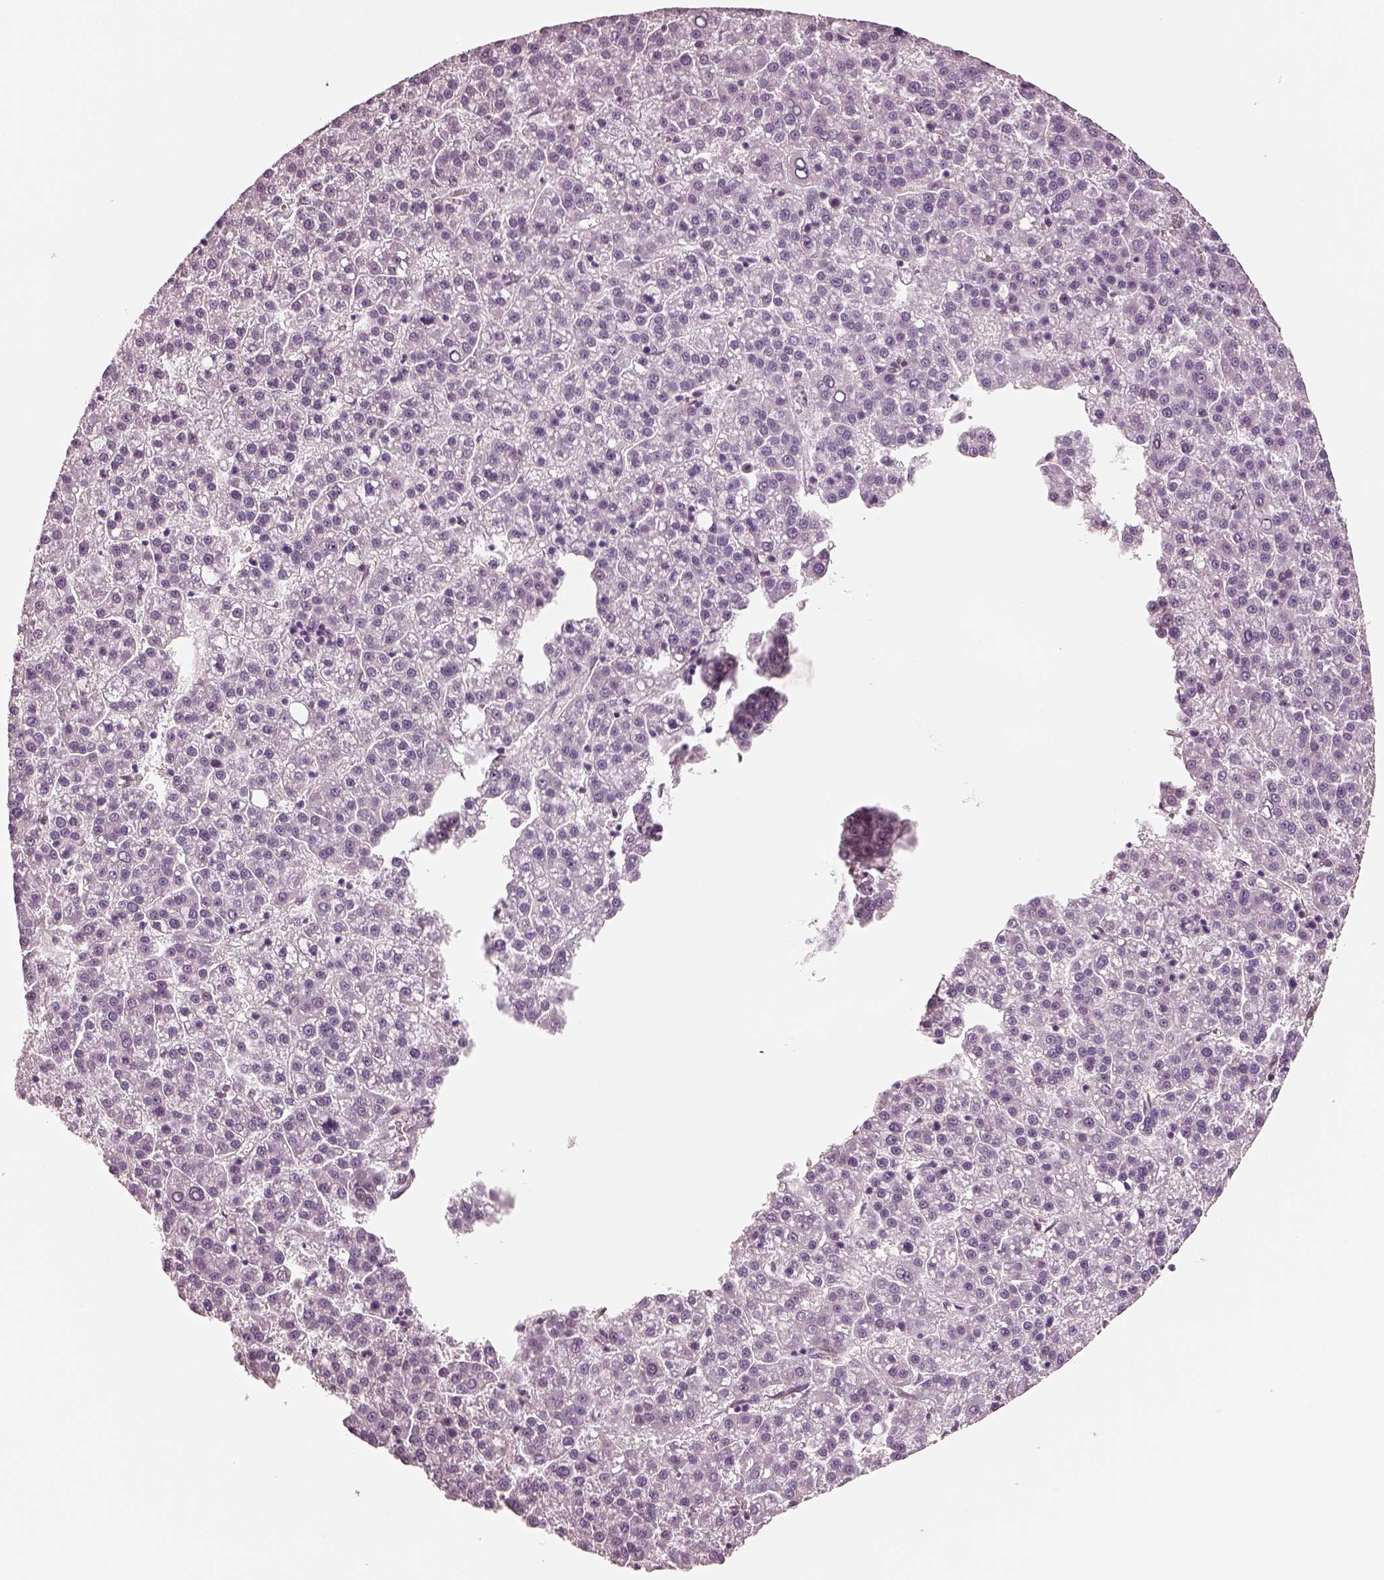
{"staining": {"intensity": "negative", "quantity": "none", "location": "none"}, "tissue": "liver cancer", "cell_type": "Tumor cells", "image_type": "cancer", "snomed": [{"axis": "morphology", "description": "Carcinoma, Hepatocellular, NOS"}, {"axis": "topography", "description": "Liver"}], "caption": "The image exhibits no staining of tumor cells in liver hepatocellular carcinoma.", "gene": "EGR4", "patient": {"sex": "female", "age": 58}}